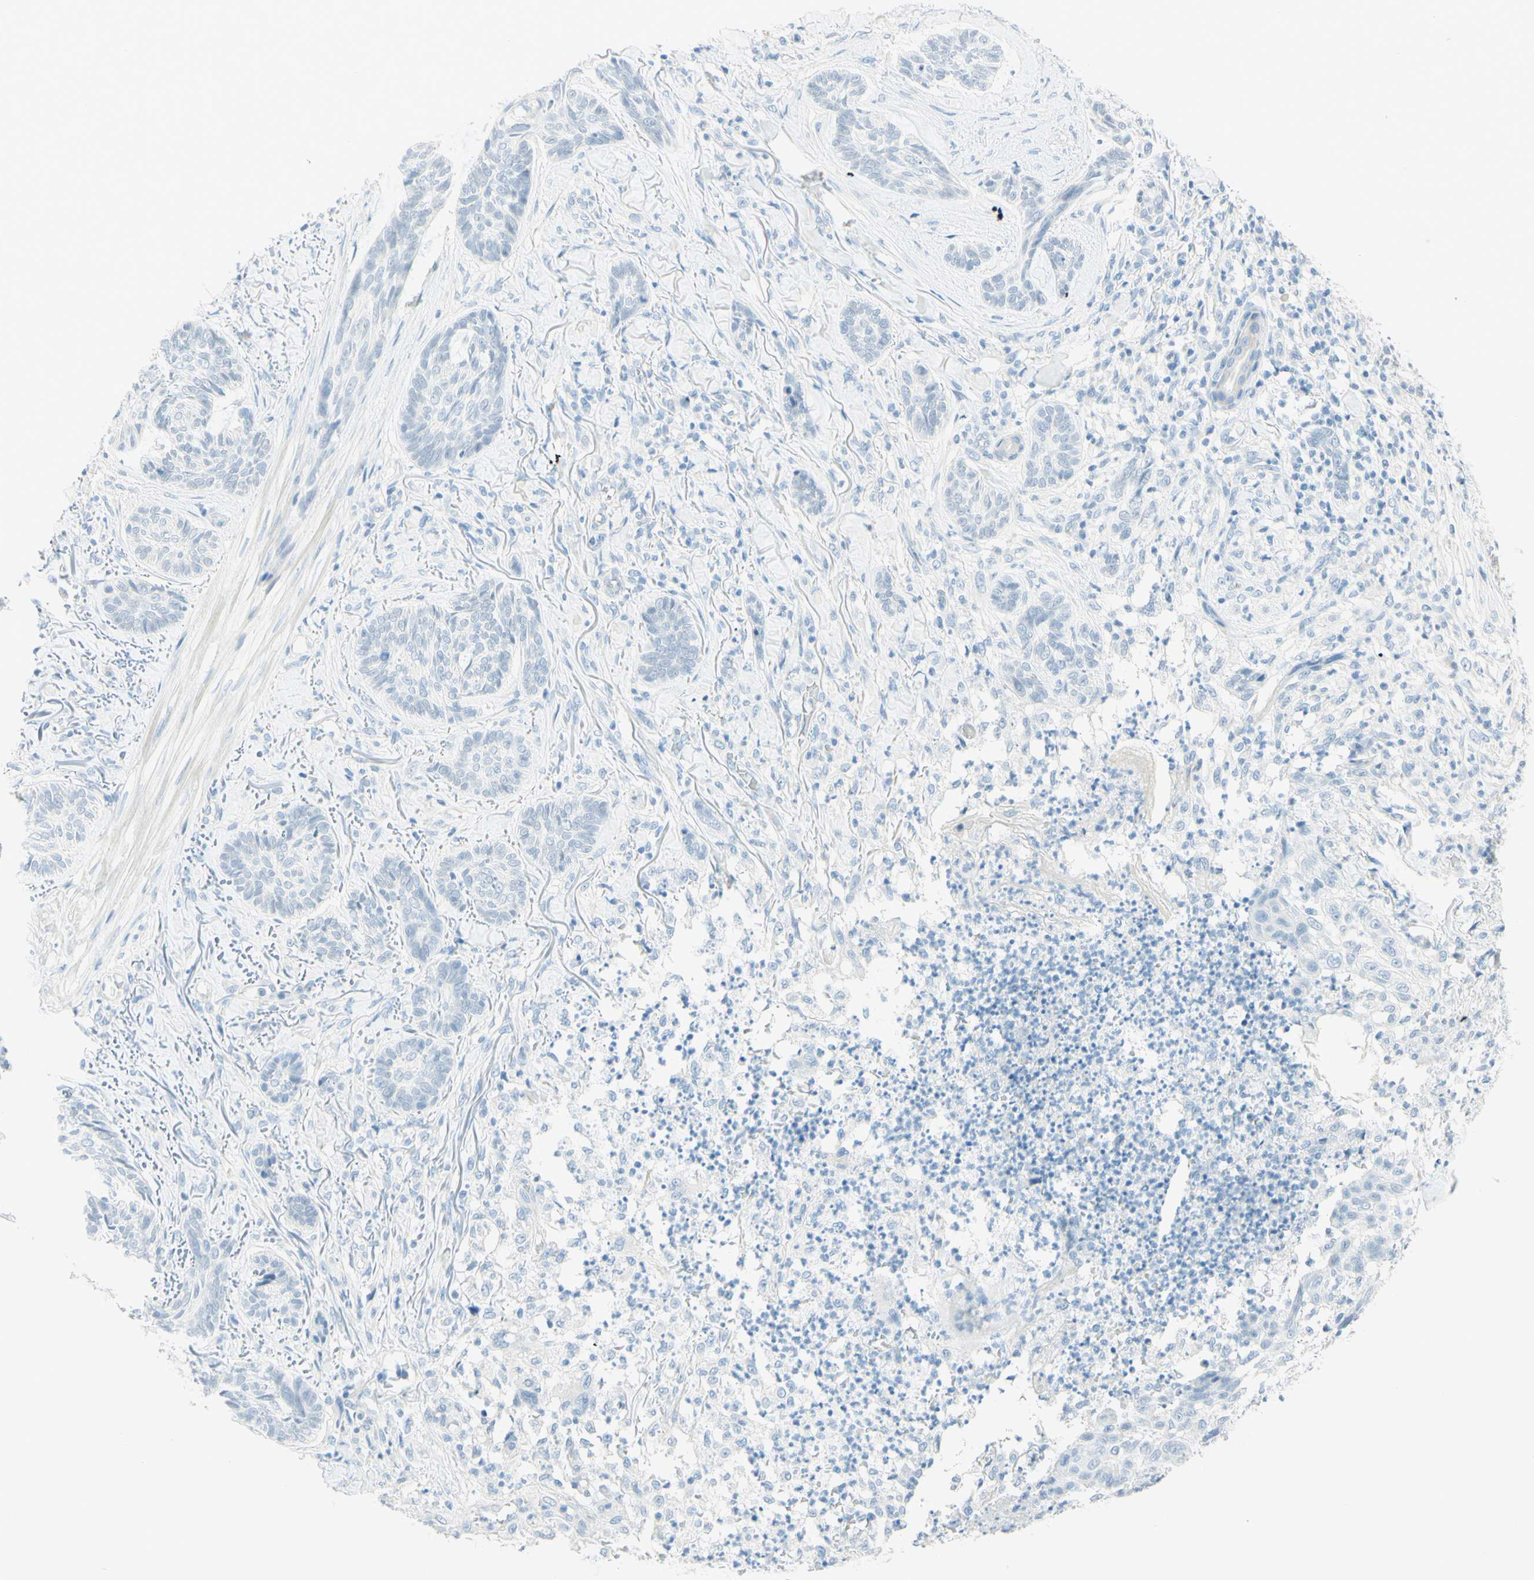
{"staining": {"intensity": "negative", "quantity": "none", "location": "none"}, "tissue": "skin cancer", "cell_type": "Tumor cells", "image_type": "cancer", "snomed": [{"axis": "morphology", "description": "Basal cell carcinoma"}, {"axis": "topography", "description": "Skin"}], "caption": "High magnification brightfield microscopy of skin basal cell carcinoma stained with DAB (3,3'-diaminobenzidine) (brown) and counterstained with hematoxylin (blue): tumor cells show no significant expression.", "gene": "TMEM132D", "patient": {"sex": "male", "age": 43}}